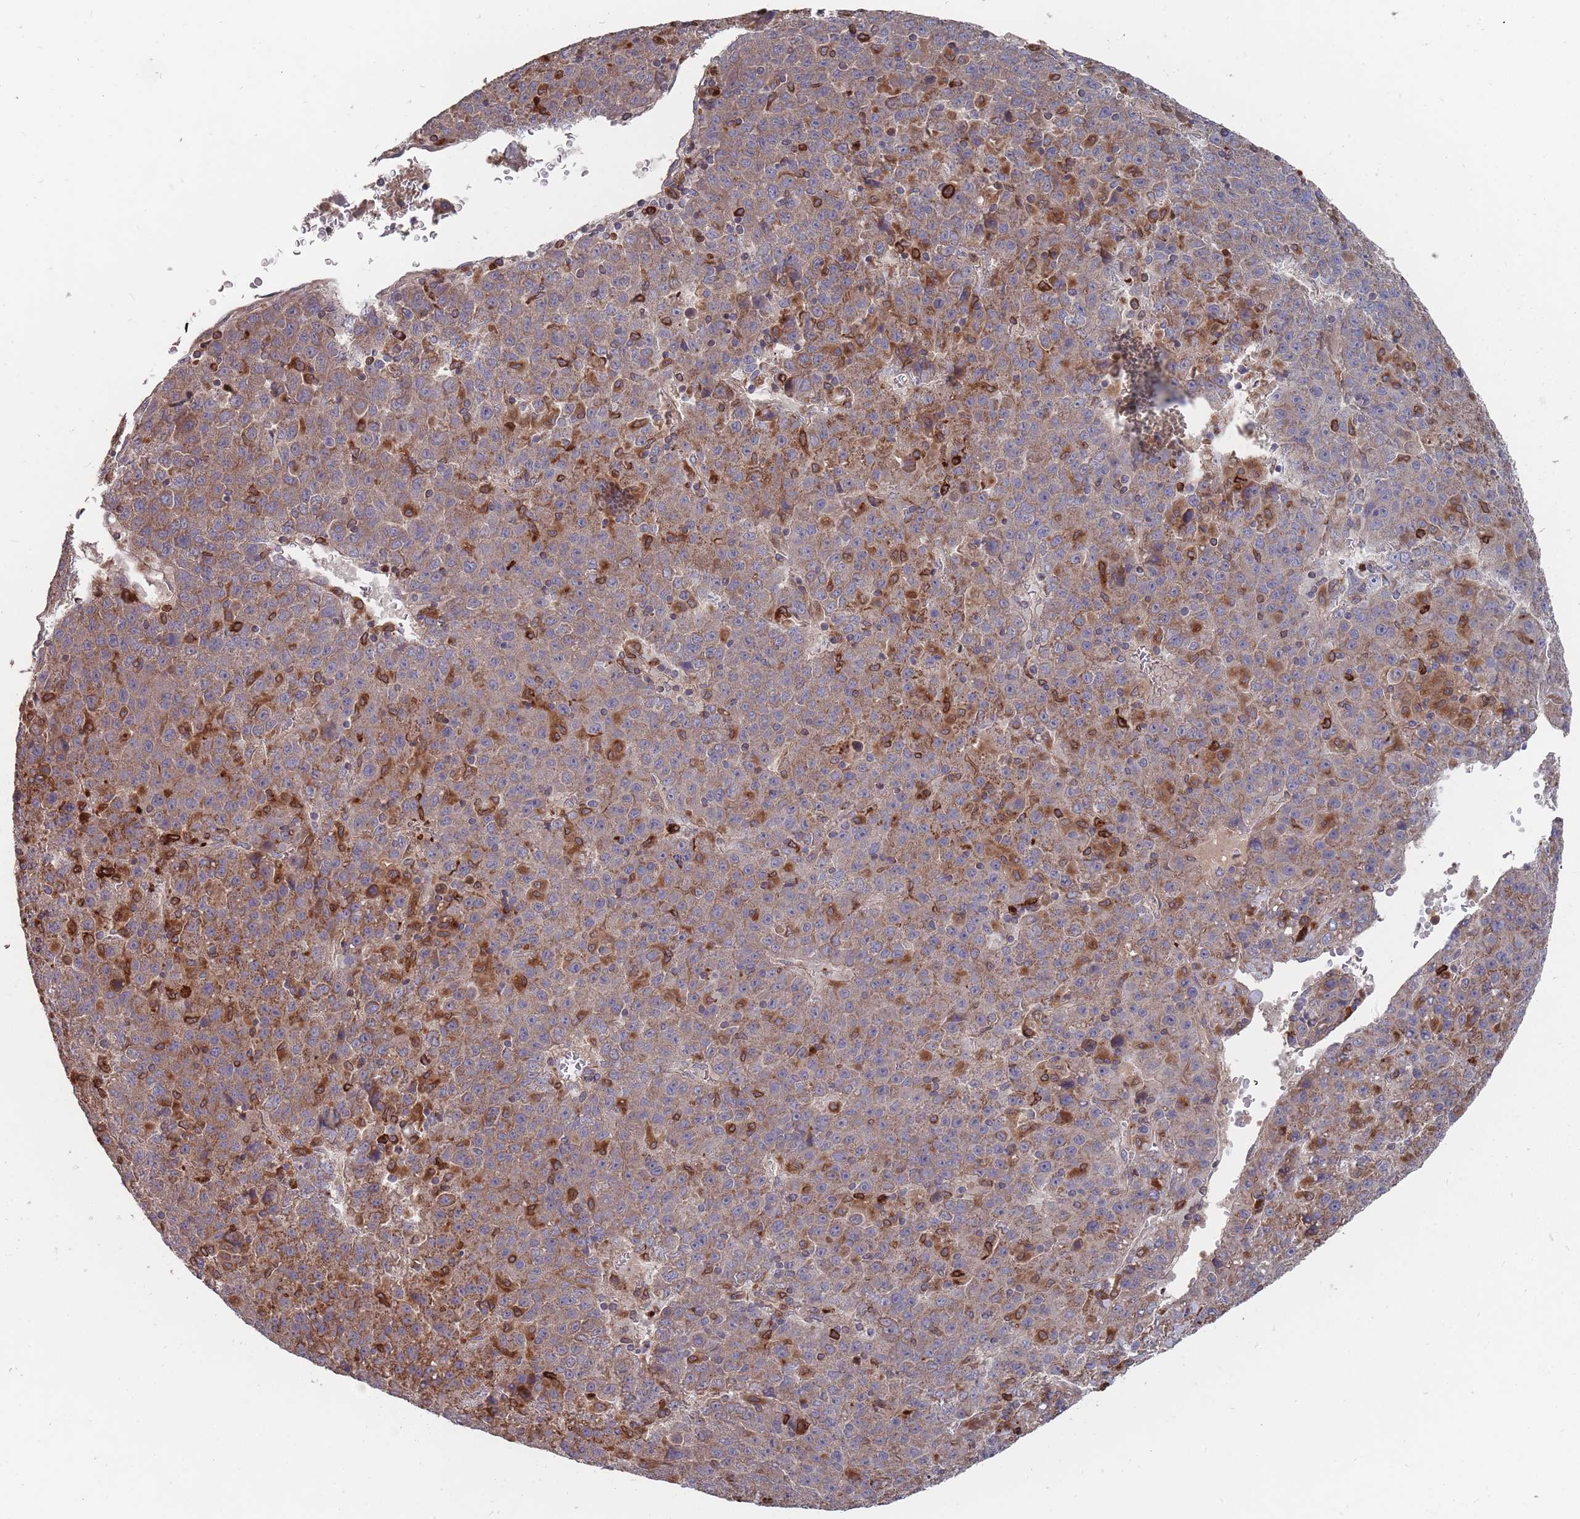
{"staining": {"intensity": "moderate", "quantity": ">75%", "location": "cytoplasmic/membranous"}, "tissue": "liver cancer", "cell_type": "Tumor cells", "image_type": "cancer", "snomed": [{"axis": "morphology", "description": "Carcinoma, Hepatocellular, NOS"}, {"axis": "topography", "description": "Liver"}], "caption": "Human hepatocellular carcinoma (liver) stained with a brown dye shows moderate cytoplasmic/membranous positive positivity in approximately >75% of tumor cells.", "gene": "THSD7B", "patient": {"sex": "female", "age": 53}}